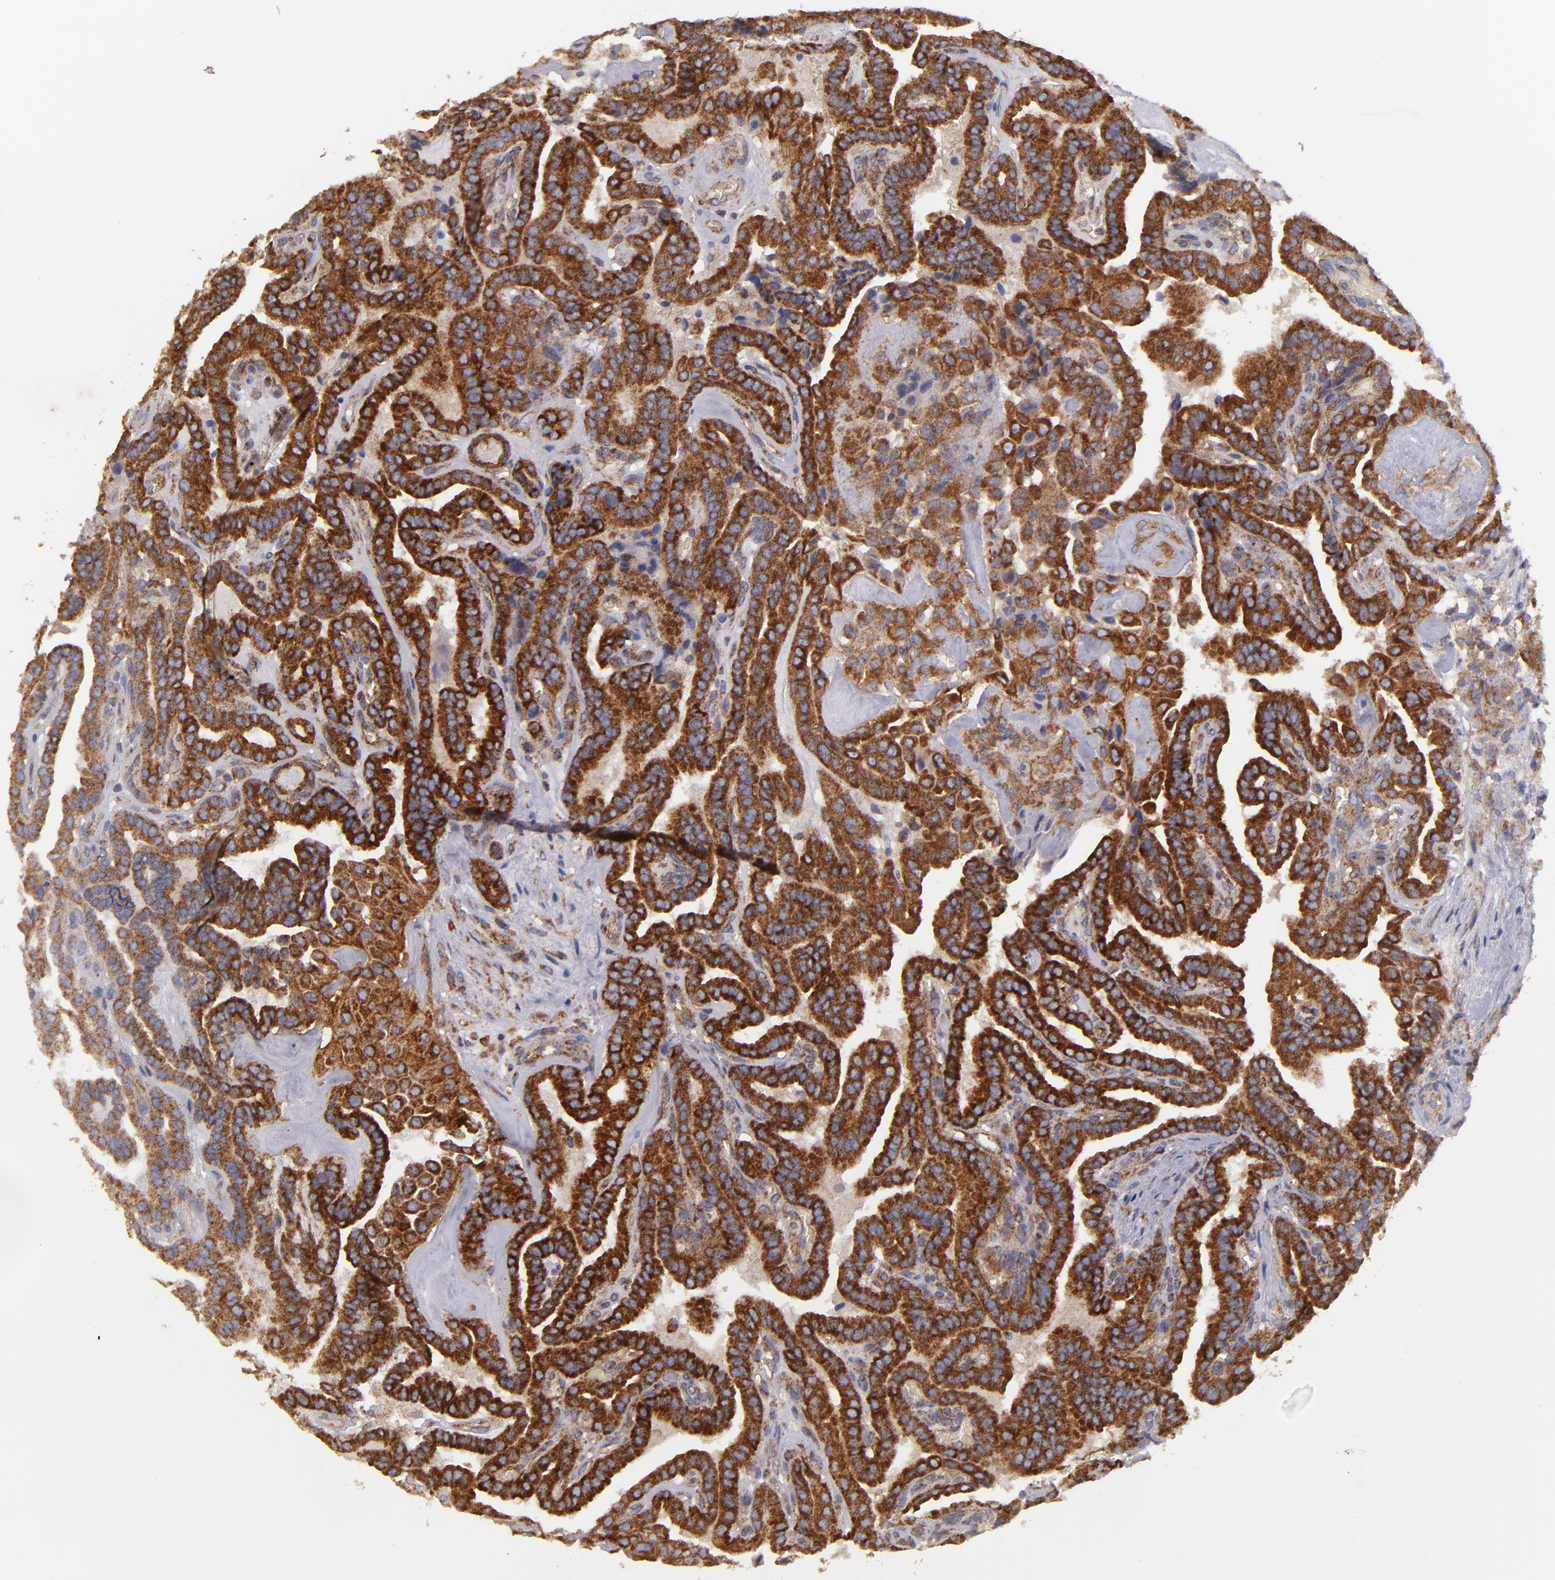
{"staining": {"intensity": "strong", "quantity": ">75%", "location": "cytoplasmic/membranous"}, "tissue": "thyroid cancer", "cell_type": "Tumor cells", "image_type": "cancer", "snomed": [{"axis": "morphology", "description": "Papillary adenocarcinoma, NOS"}, {"axis": "topography", "description": "Thyroid gland"}], "caption": "Strong cytoplasmic/membranous positivity for a protein is seen in about >75% of tumor cells of papillary adenocarcinoma (thyroid) using immunohistochemistry.", "gene": "CLTA", "patient": {"sex": "male", "age": 87}}